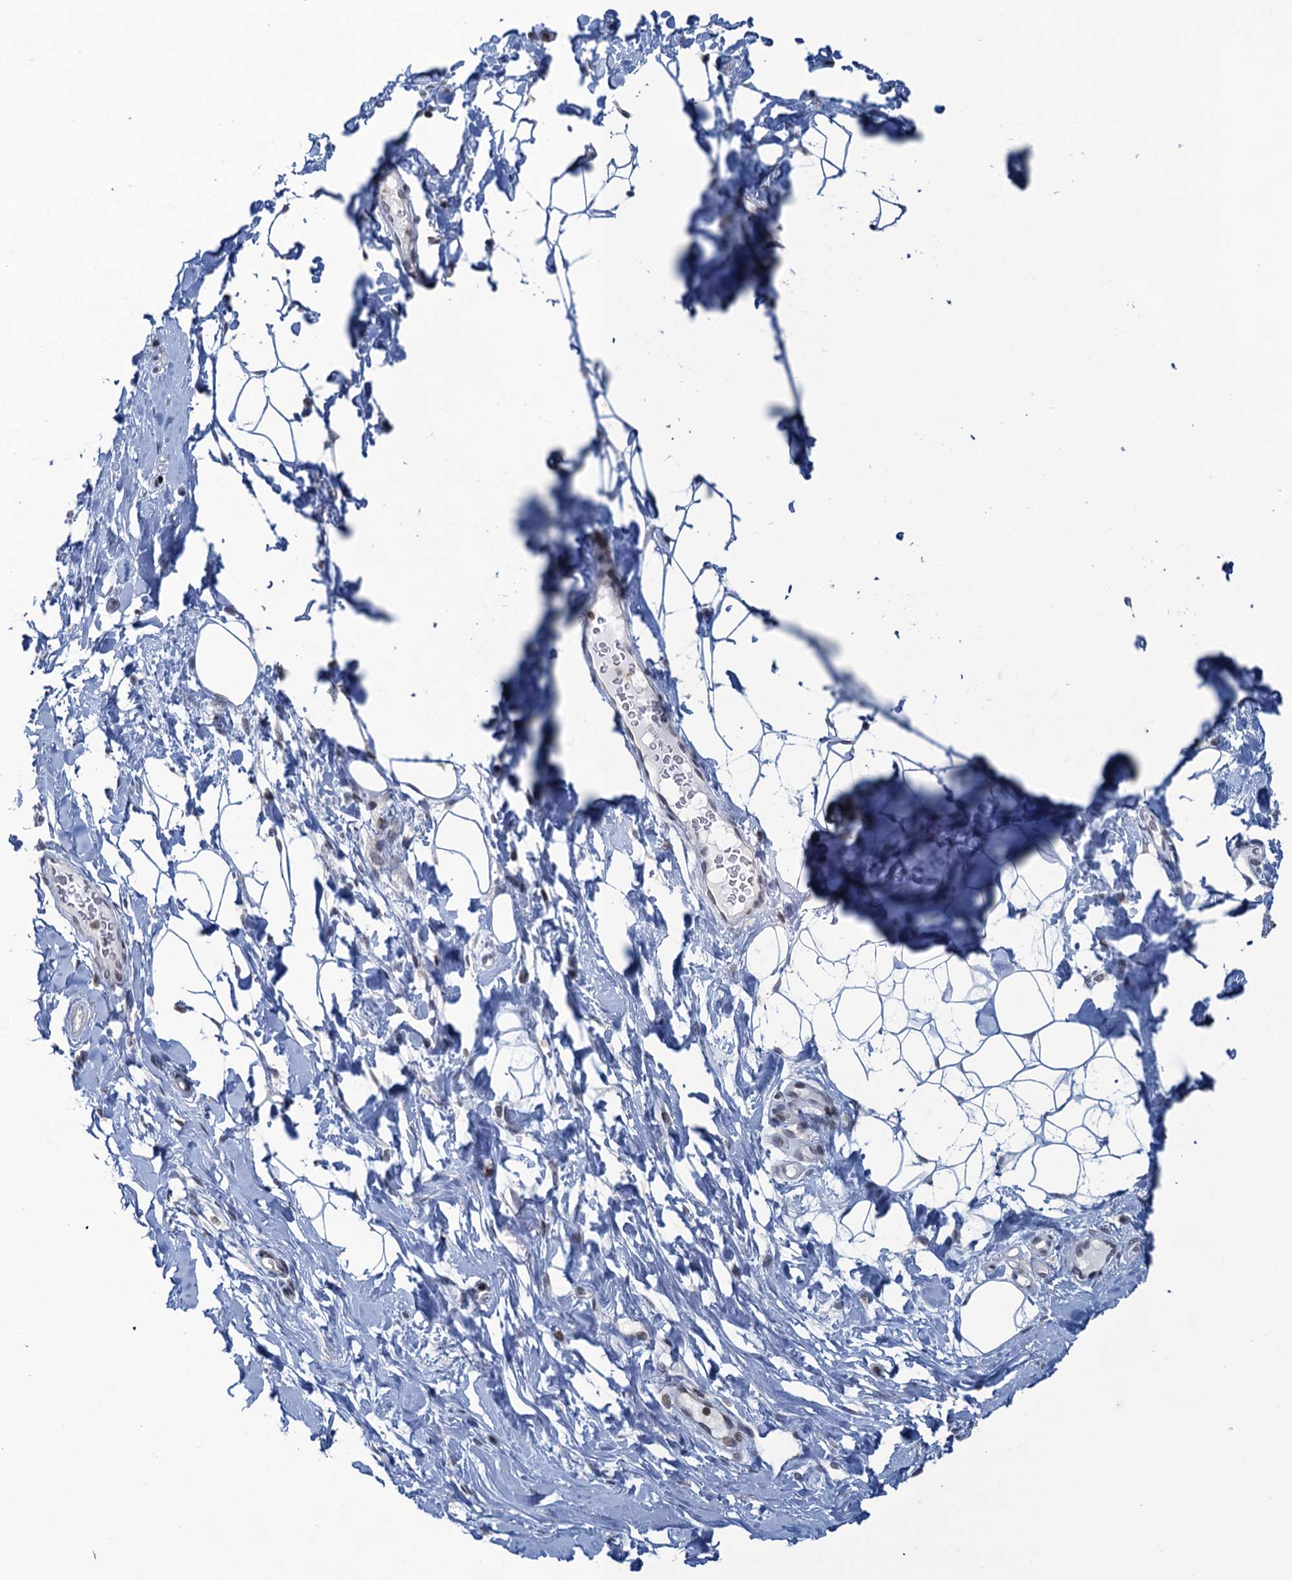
{"staining": {"intensity": "negative", "quantity": "none", "location": "none"}, "tissue": "adipose tissue", "cell_type": "Adipocytes", "image_type": "normal", "snomed": [{"axis": "morphology", "description": "Normal tissue, NOS"}, {"axis": "topography", "description": "Breast"}], "caption": "This photomicrograph is of benign adipose tissue stained with immunohistochemistry (IHC) to label a protein in brown with the nuclei are counter-stained blue. There is no positivity in adipocytes.", "gene": "FYB1", "patient": {"sex": "female", "age": 26}}